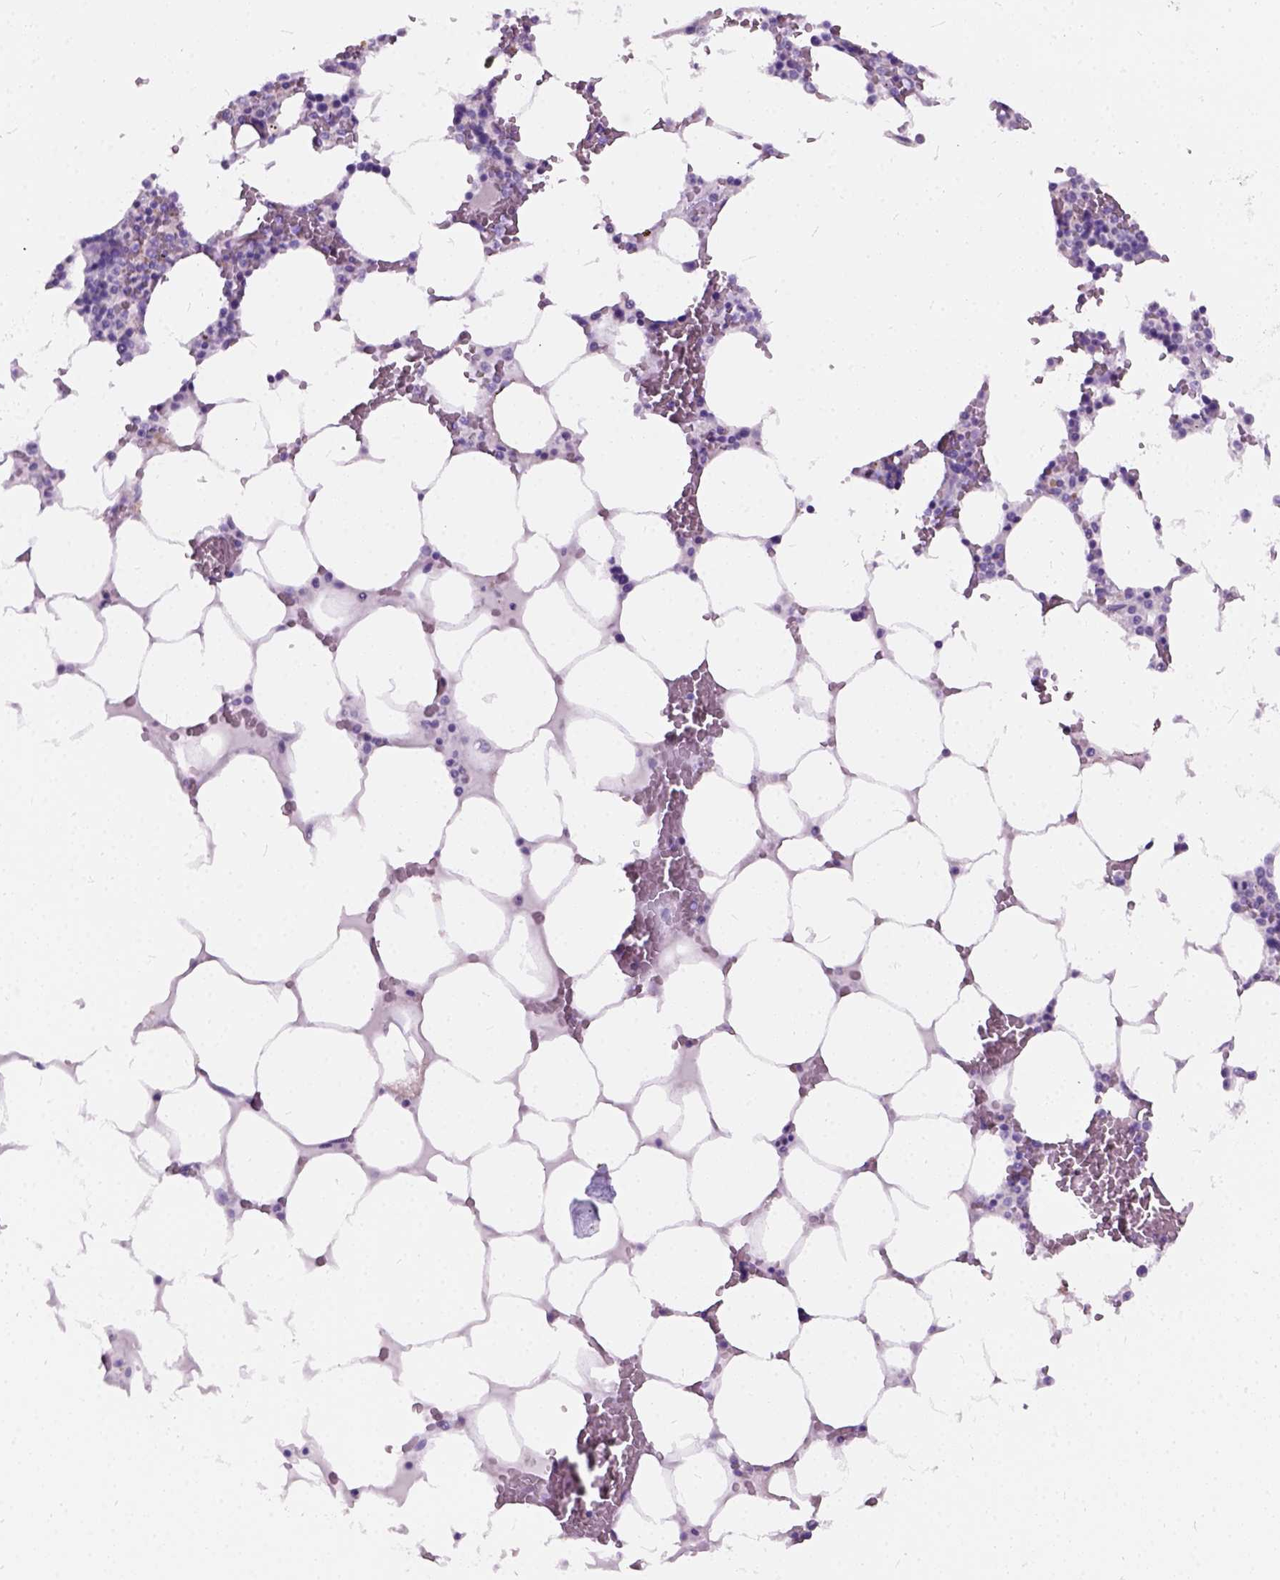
{"staining": {"intensity": "negative", "quantity": "none", "location": "none"}, "tissue": "bone marrow", "cell_type": "Hematopoietic cells", "image_type": "normal", "snomed": [{"axis": "morphology", "description": "Normal tissue, NOS"}, {"axis": "topography", "description": "Bone marrow"}], "caption": "Immunohistochemical staining of unremarkable human bone marrow shows no significant positivity in hematopoietic cells. (IHC, brightfield microscopy, high magnification).", "gene": "AXDND1", "patient": {"sex": "male", "age": 64}}